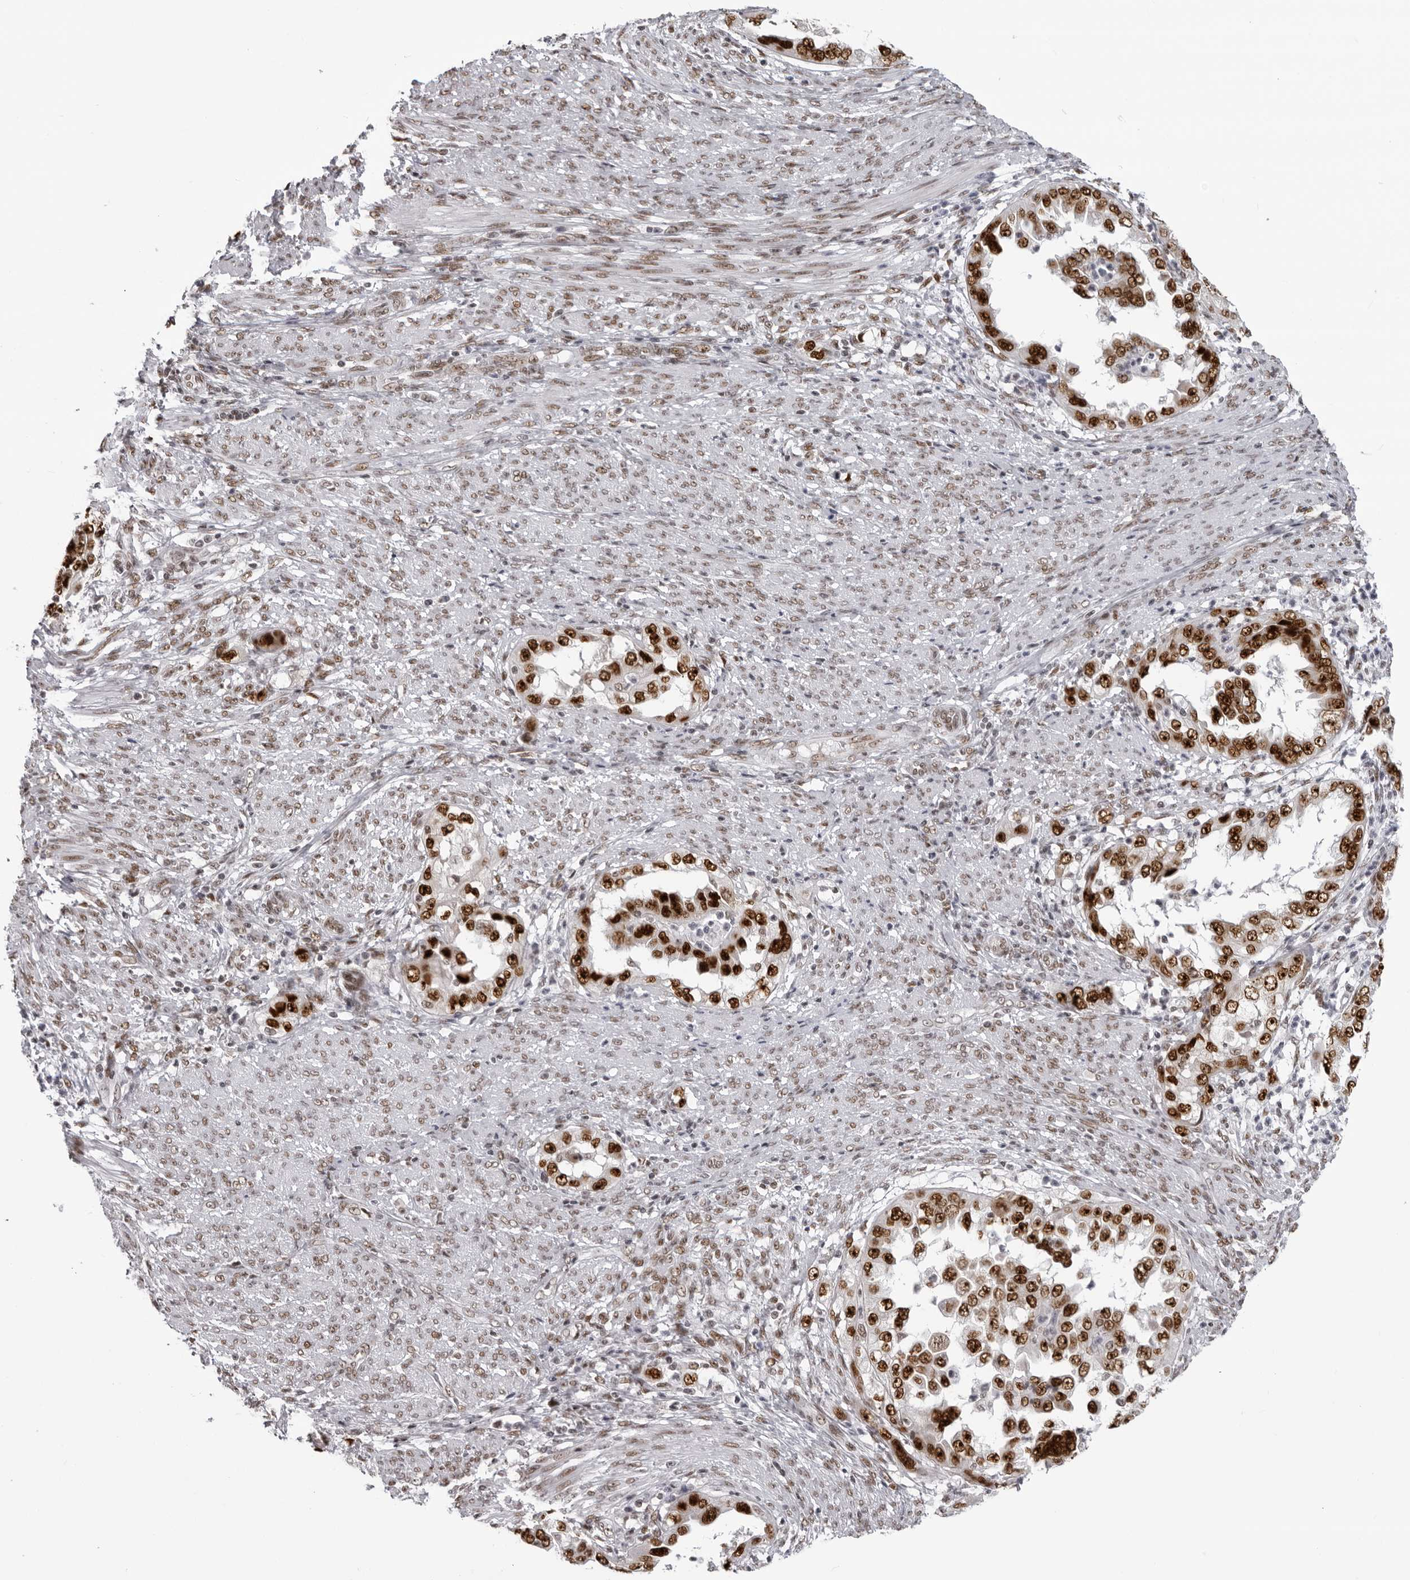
{"staining": {"intensity": "strong", "quantity": ">75%", "location": "nuclear"}, "tissue": "endometrial cancer", "cell_type": "Tumor cells", "image_type": "cancer", "snomed": [{"axis": "morphology", "description": "Adenocarcinoma, NOS"}, {"axis": "topography", "description": "Endometrium"}], "caption": "Protein staining of adenocarcinoma (endometrial) tissue demonstrates strong nuclear expression in about >75% of tumor cells.", "gene": "HEXIM2", "patient": {"sex": "female", "age": 85}}